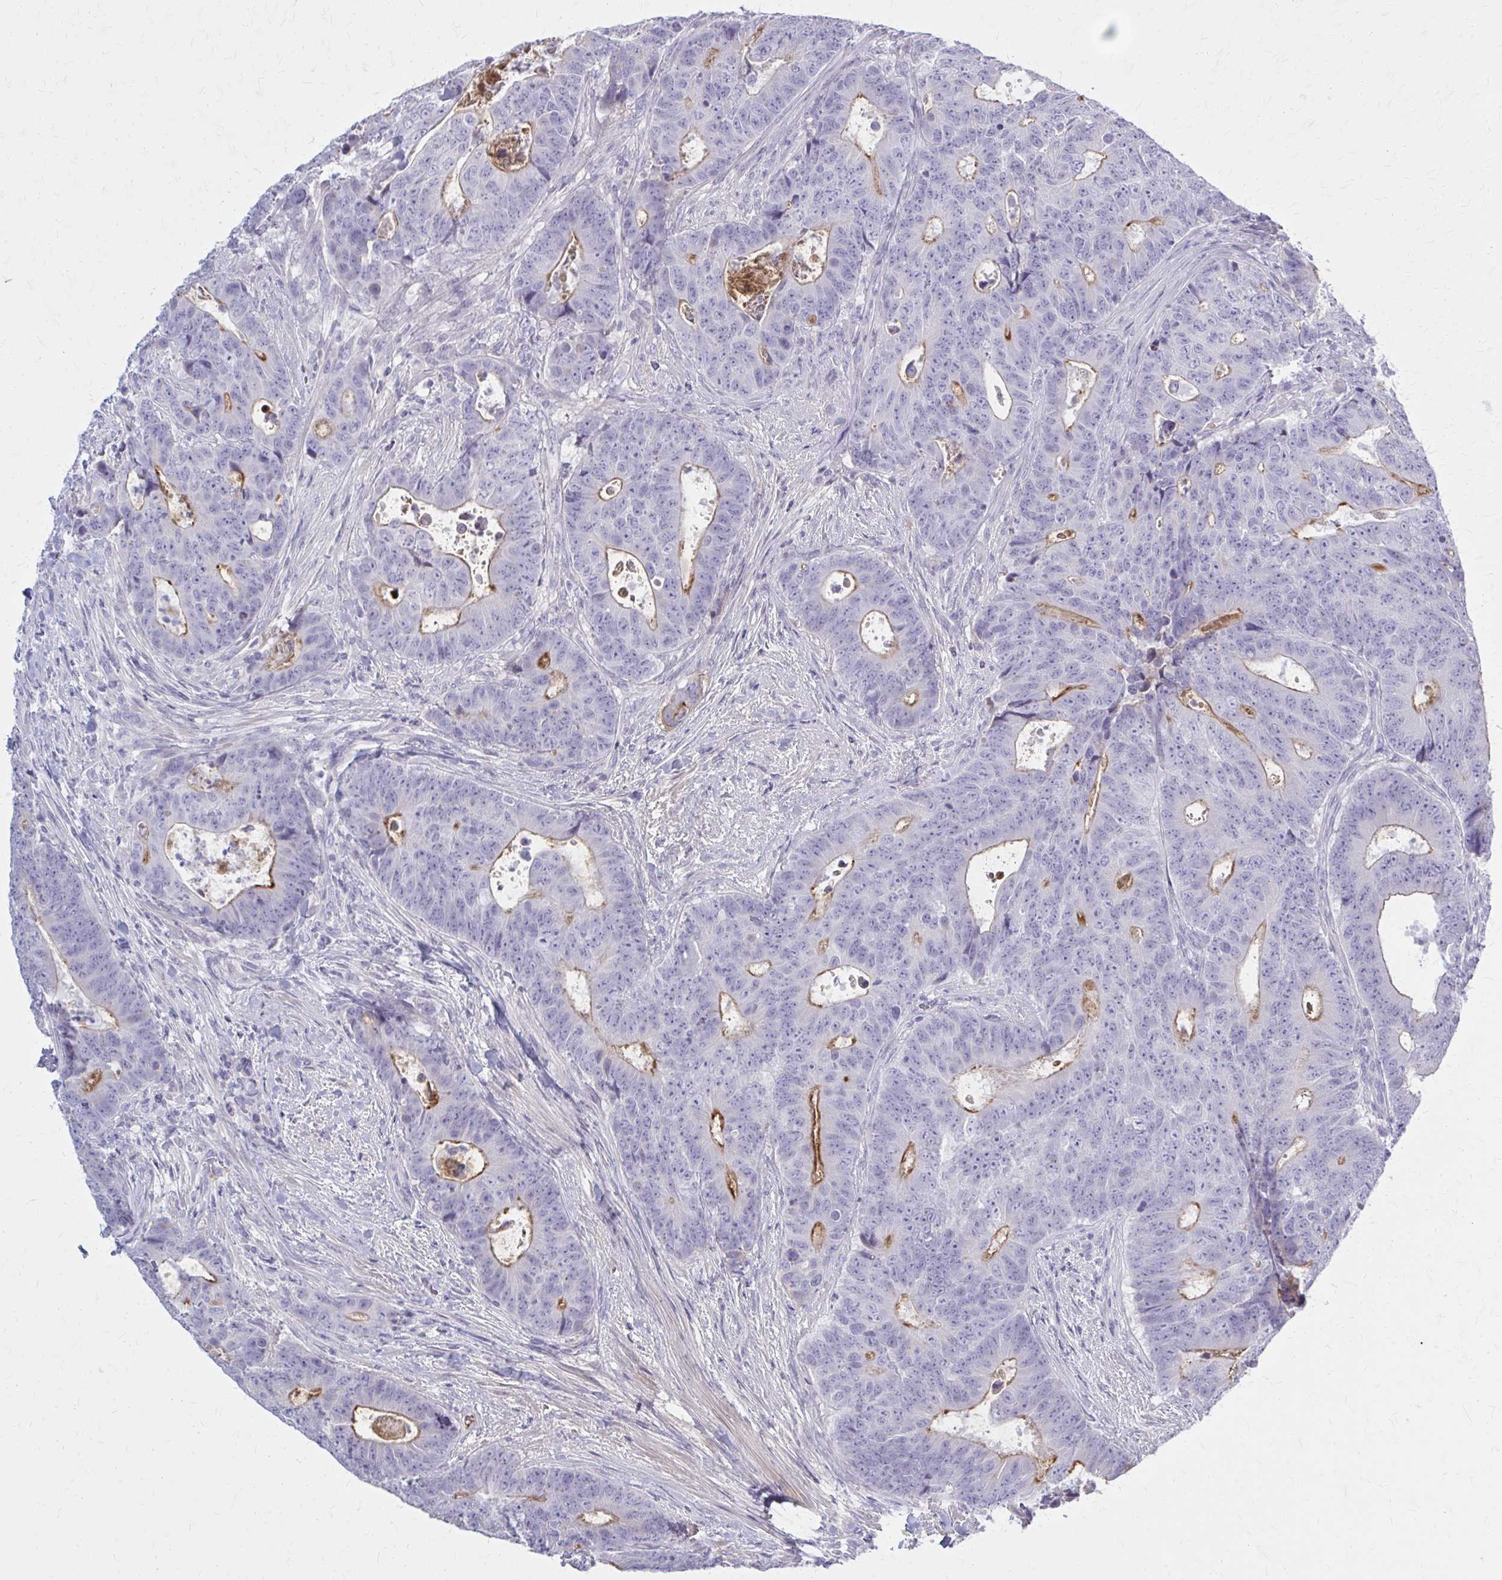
{"staining": {"intensity": "moderate", "quantity": "<25%", "location": "cytoplasmic/membranous"}, "tissue": "colorectal cancer", "cell_type": "Tumor cells", "image_type": "cancer", "snomed": [{"axis": "morphology", "description": "Adenocarcinoma, NOS"}, {"axis": "topography", "description": "Colon"}], "caption": "Immunohistochemical staining of human colorectal cancer (adenocarcinoma) demonstrates low levels of moderate cytoplasmic/membranous positivity in about <25% of tumor cells.", "gene": "SERPIND1", "patient": {"sex": "female", "age": 48}}